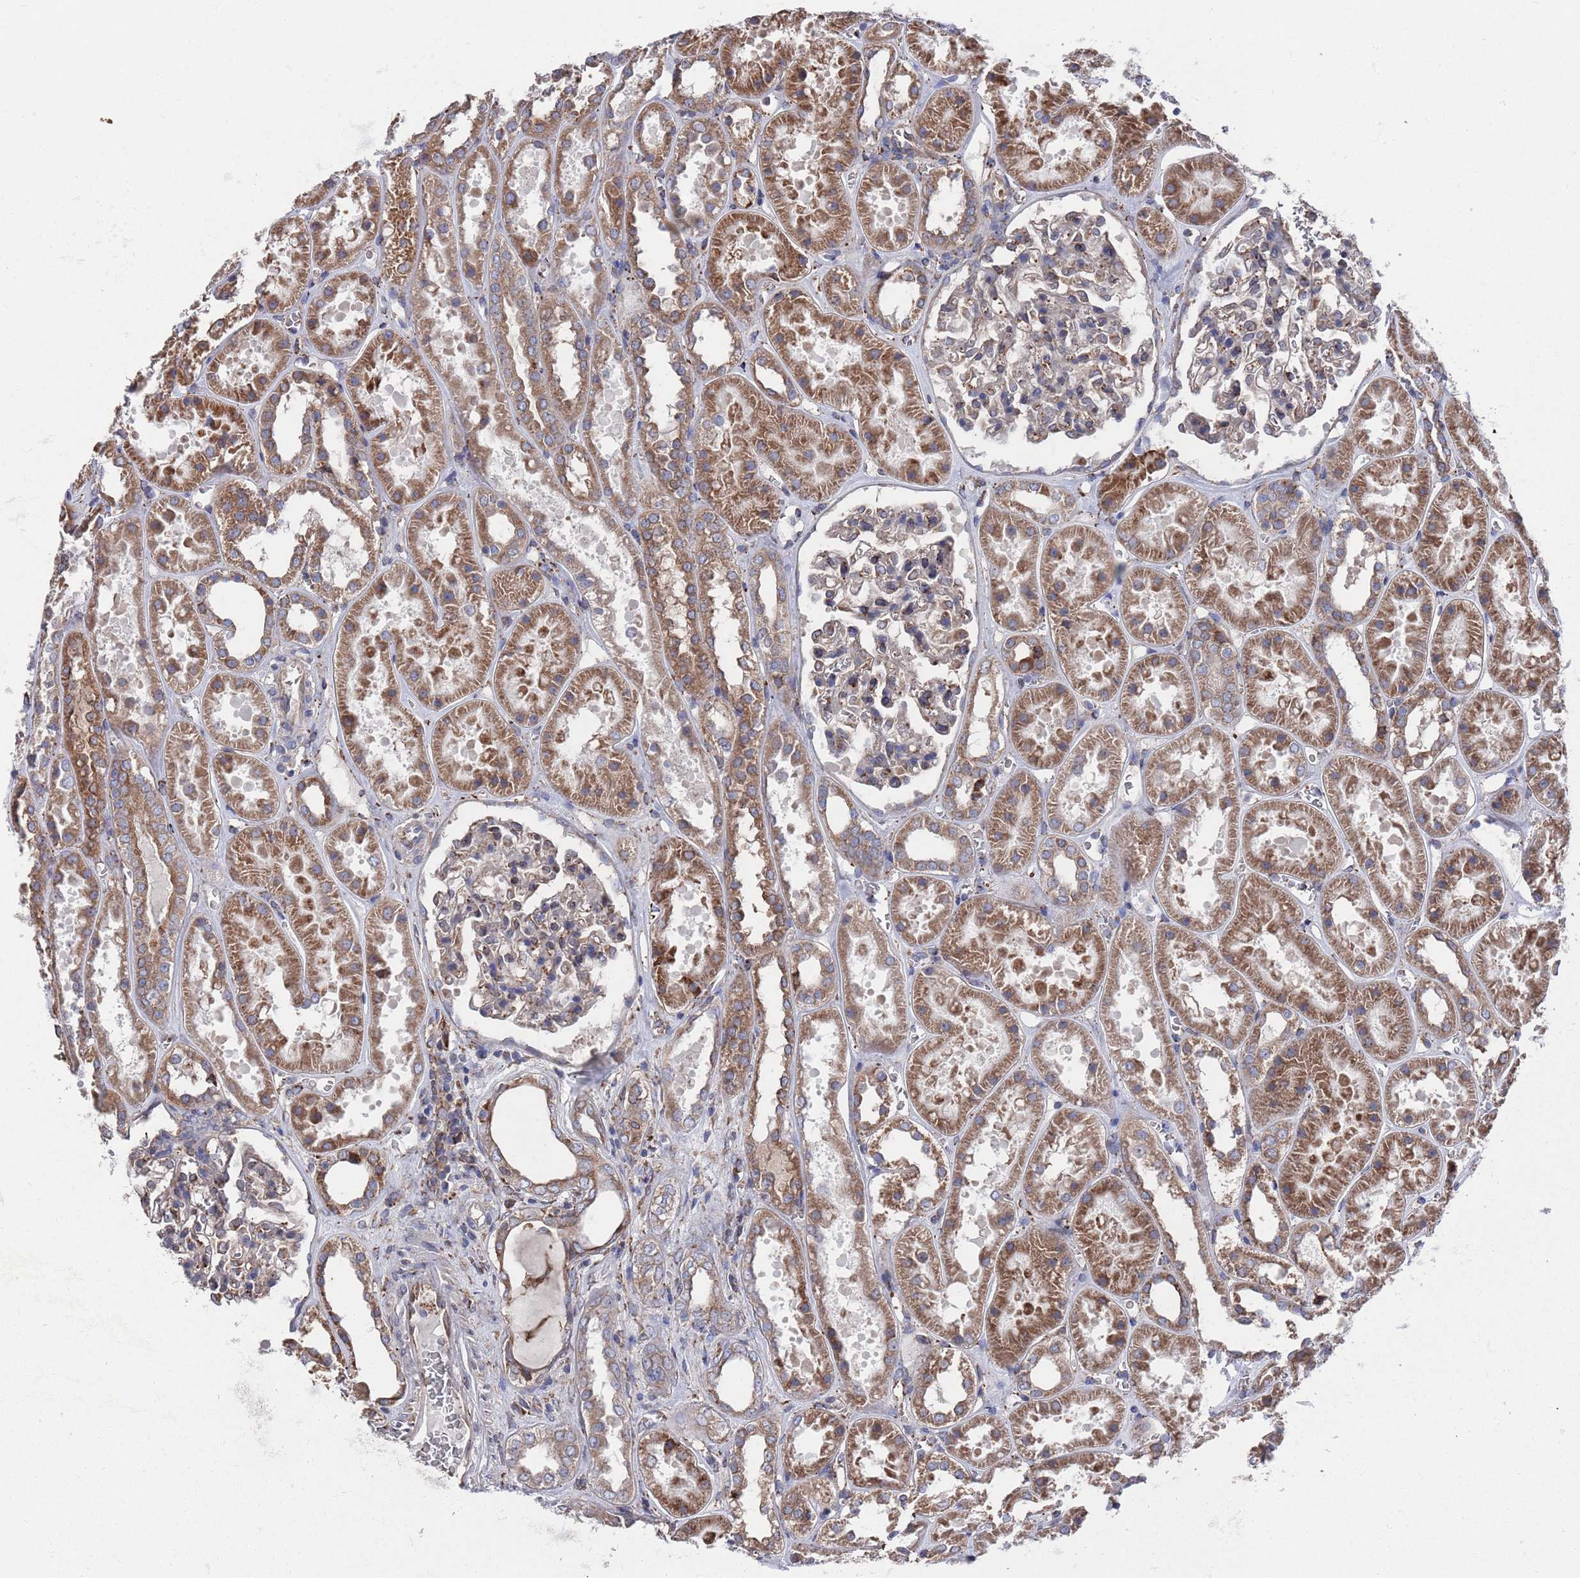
{"staining": {"intensity": "moderate", "quantity": "25%-75%", "location": "cytoplasmic/membranous"}, "tissue": "kidney", "cell_type": "Cells in glomeruli", "image_type": "normal", "snomed": [{"axis": "morphology", "description": "Normal tissue, NOS"}, {"axis": "topography", "description": "Kidney"}], "caption": "Immunohistochemistry (DAB (3,3'-diaminobenzidine)) staining of normal human kidney exhibits moderate cytoplasmic/membranous protein positivity in about 25%-75% of cells in glomeruli.", "gene": "GID8", "patient": {"sex": "female", "age": 41}}